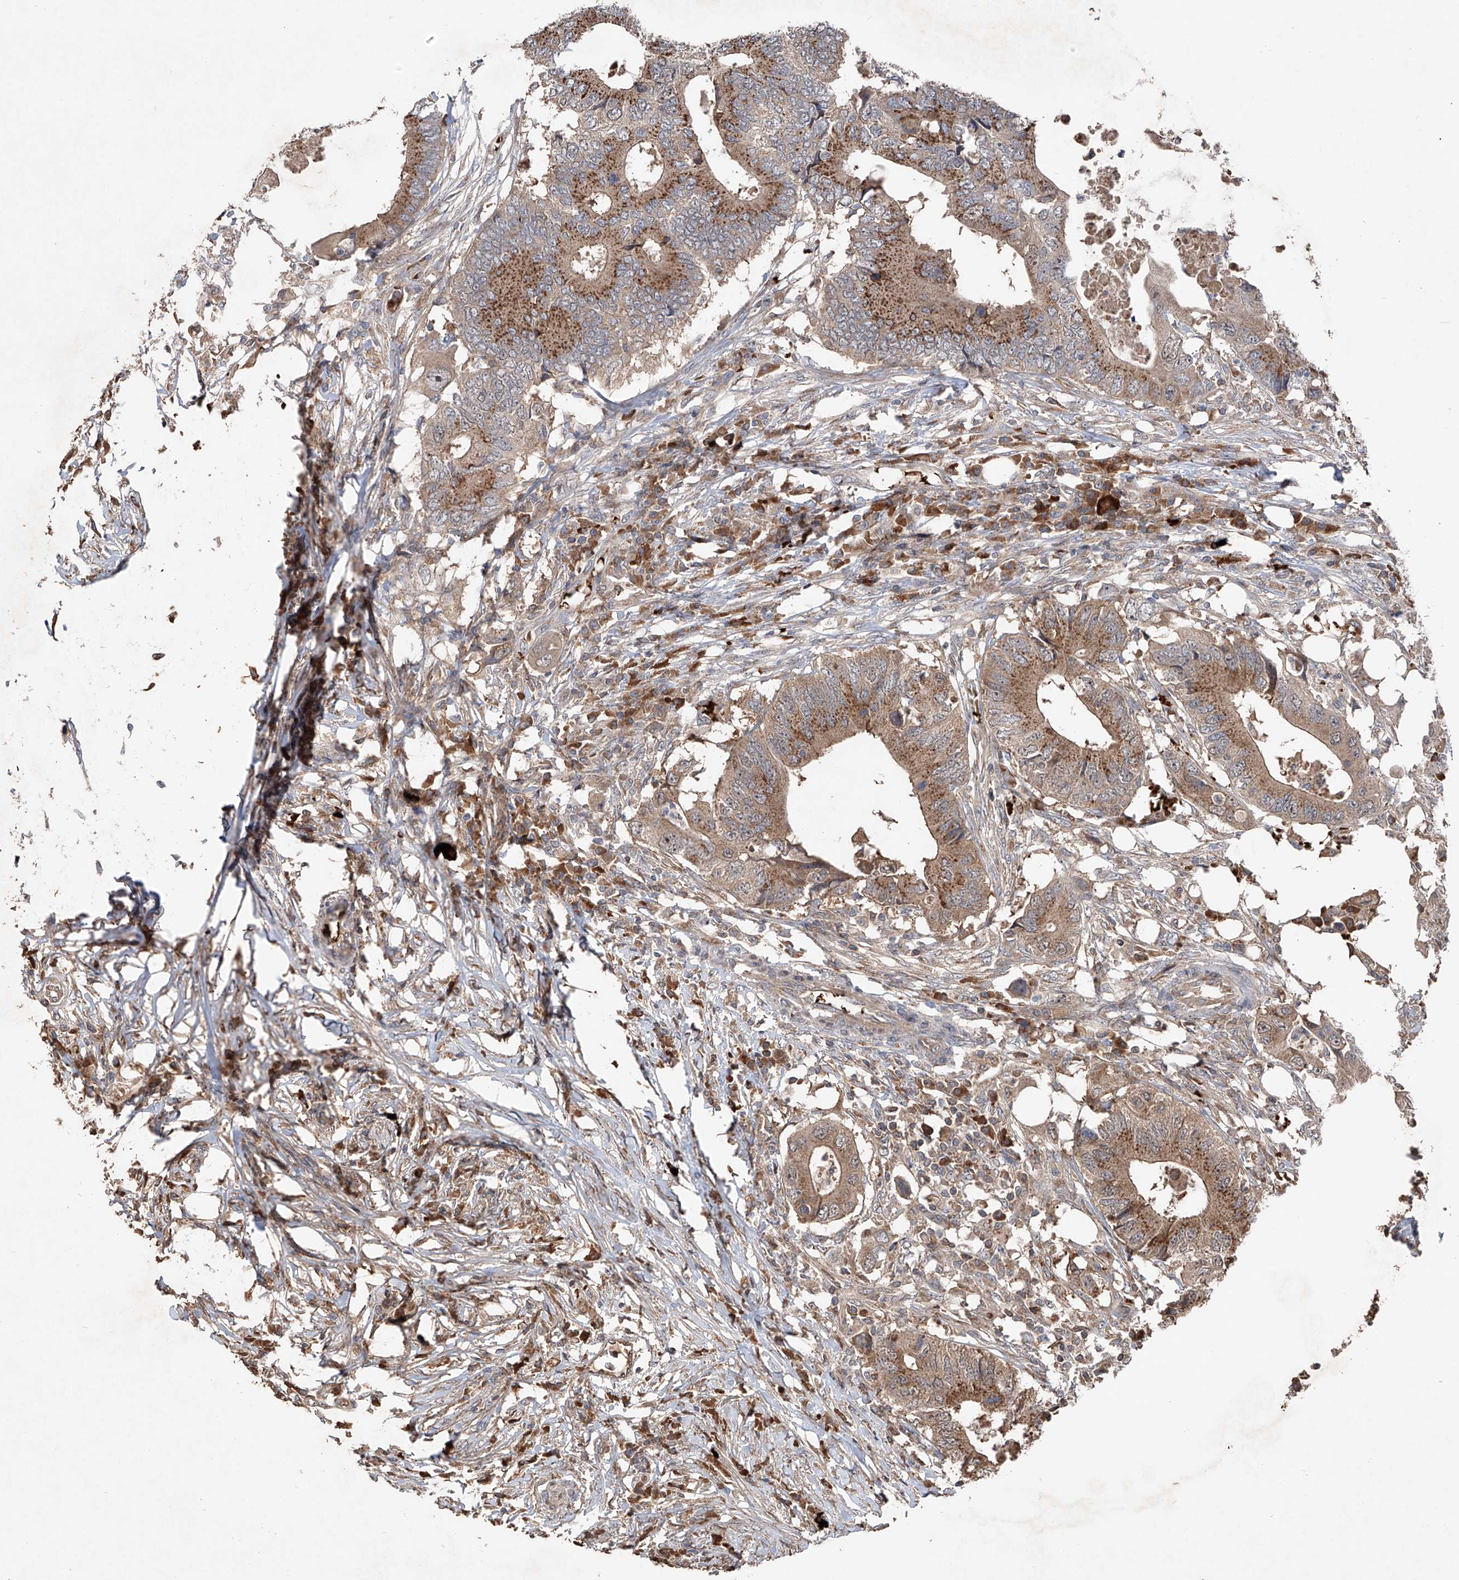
{"staining": {"intensity": "moderate", "quantity": ">75%", "location": "cytoplasmic/membranous"}, "tissue": "colorectal cancer", "cell_type": "Tumor cells", "image_type": "cancer", "snomed": [{"axis": "morphology", "description": "Adenocarcinoma, NOS"}, {"axis": "topography", "description": "Colon"}], "caption": "Adenocarcinoma (colorectal) was stained to show a protein in brown. There is medium levels of moderate cytoplasmic/membranous staining in approximately >75% of tumor cells.", "gene": "EDN1", "patient": {"sex": "male", "age": 71}}